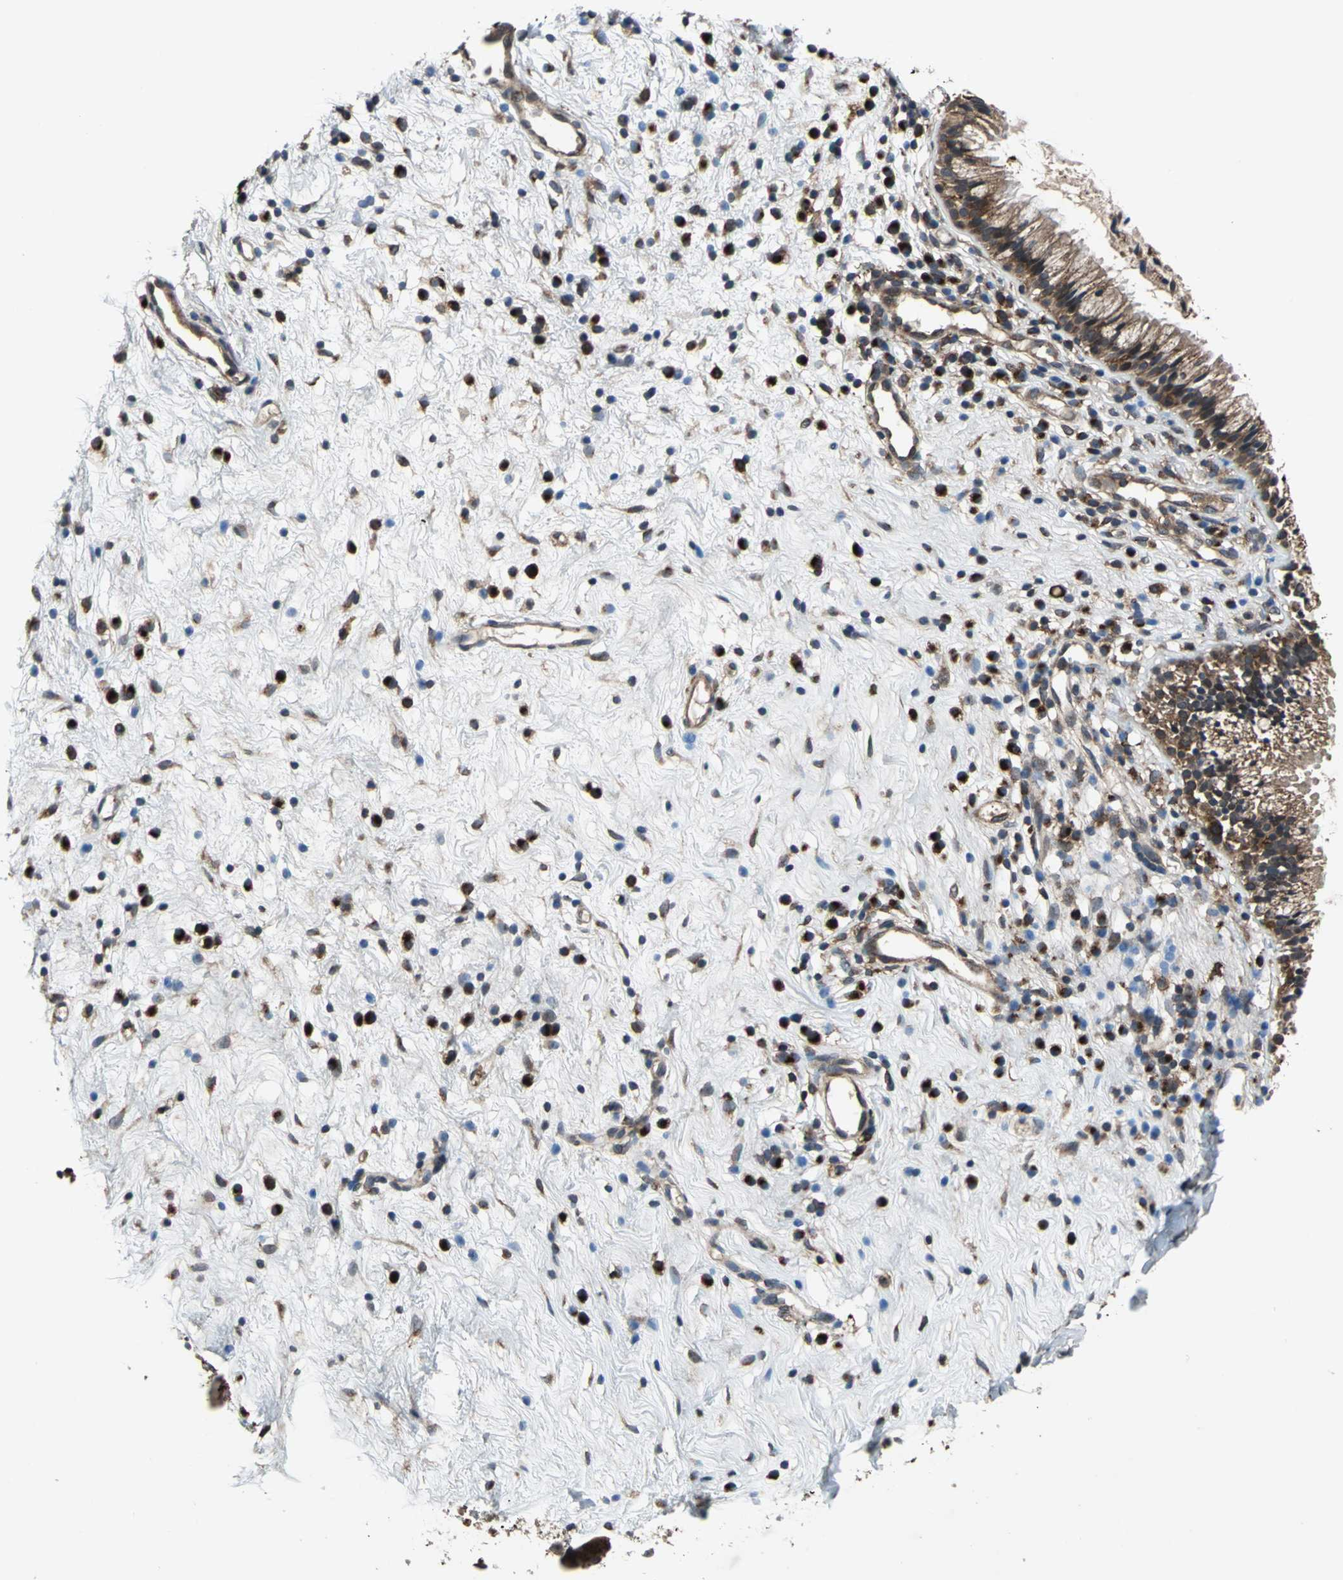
{"staining": {"intensity": "strong", "quantity": ">75%", "location": "cytoplasmic/membranous,nuclear"}, "tissue": "nasopharynx", "cell_type": "Respiratory epithelial cells", "image_type": "normal", "snomed": [{"axis": "morphology", "description": "Normal tissue, NOS"}, {"axis": "topography", "description": "Nasopharynx"}], "caption": "The photomicrograph shows immunohistochemical staining of benign nasopharynx. There is strong cytoplasmic/membranous,nuclear staining is present in about >75% of respiratory epithelial cells.", "gene": "NFKBIE", "patient": {"sex": "male", "age": 21}}